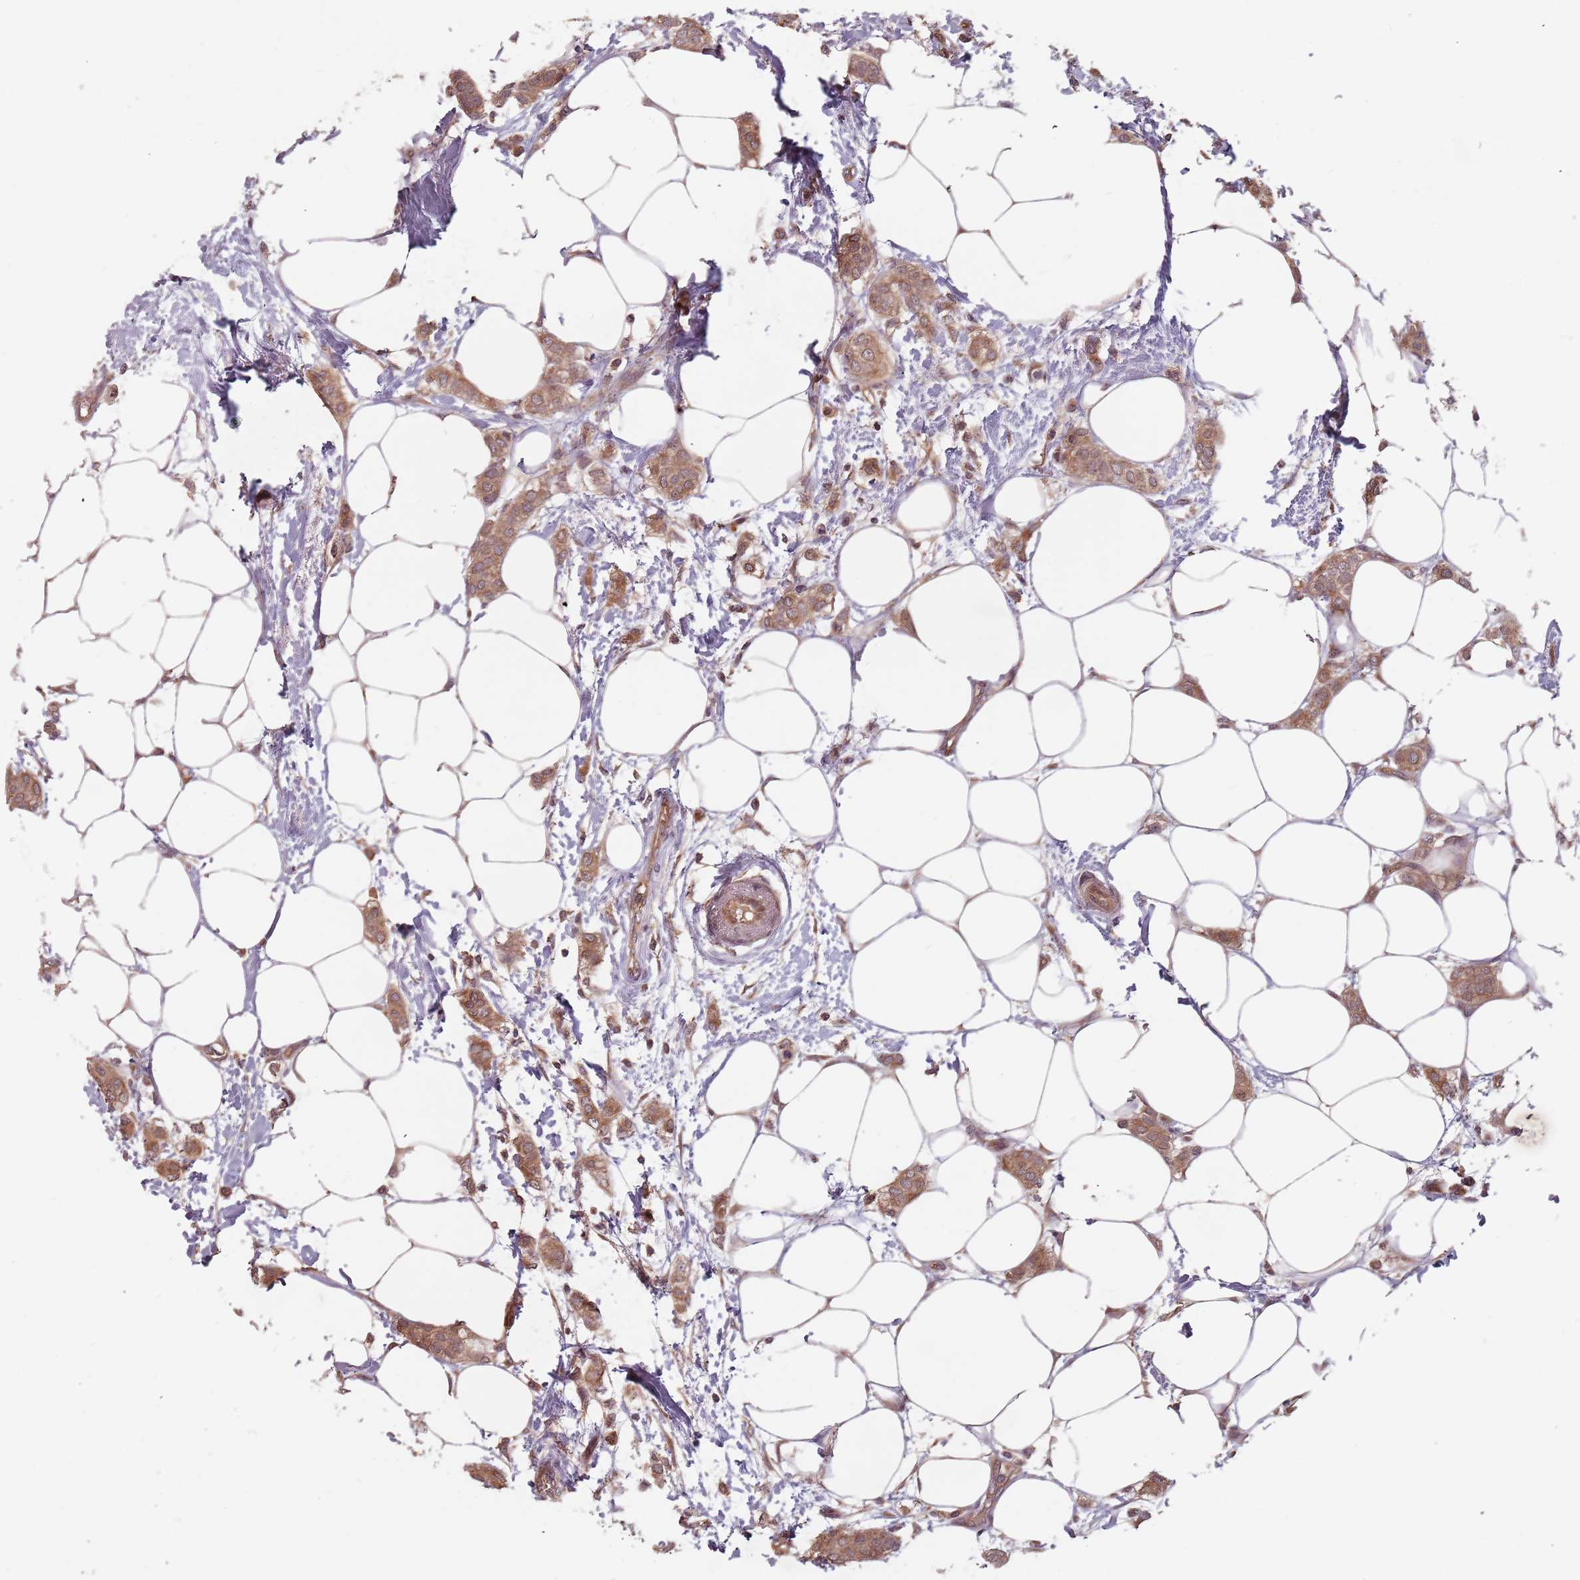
{"staining": {"intensity": "moderate", "quantity": ">75%", "location": "cytoplasmic/membranous"}, "tissue": "breast cancer", "cell_type": "Tumor cells", "image_type": "cancer", "snomed": [{"axis": "morphology", "description": "Duct carcinoma"}, {"axis": "topography", "description": "Breast"}], "caption": "Immunohistochemical staining of human breast cancer demonstrates medium levels of moderate cytoplasmic/membranous positivity in approximately >75% of tumor cells. (Brightfield microscopy of DAB IHC at high magnification).", "gene": "C3orf14", "patient": {"sex": "female", "age": 72}}